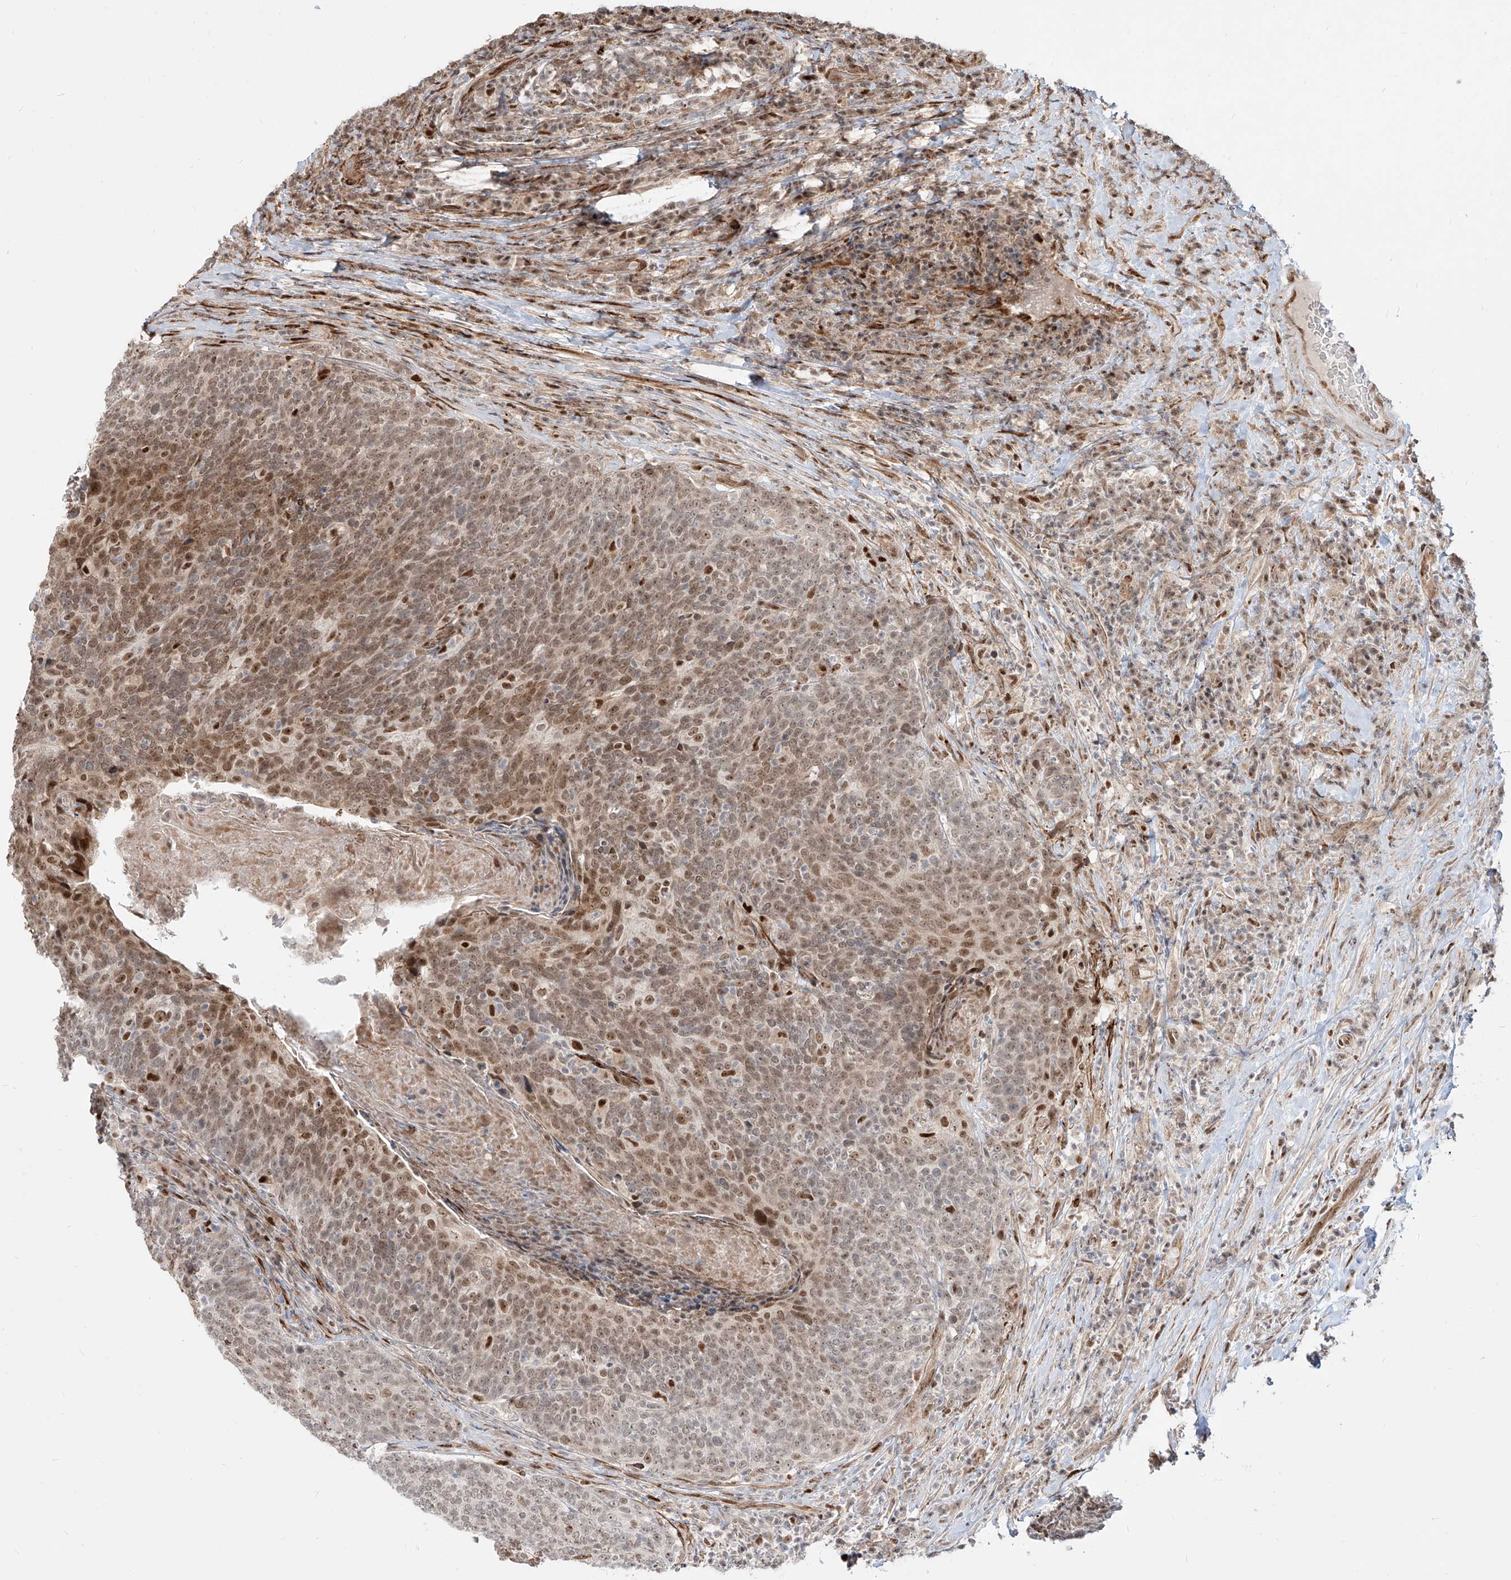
{"staining": {"intensity": "moderate", "quantity": ">75%", "location": "nuclear"}, "tissue": "head and neck cancer", "cell_type": "Tumor cells", "image_type": "cancer", "snomed": [{"axis": "morphology", "description": "Squamous cell carcinoma, NOS"}, {"axis": "morphology", "description": "Squamous cell carcinoma, metastatic, NOS"}, {"axis": "topography", "description": "Lymph node"}, {"axis": "topography", "description": "Head-Neck"}], "caption": "This image exhibits head and neck cancer (metastatic squamous cell carcinoma) stained with immunohistochemistry (IHC) to label a protein in brown. The nuclear of tumor cells show moderate positivity for the protein. Nuclei are counter-stained blue.", "gene": "ZNF710", "patient": {"sex": "male", "age": 62}}